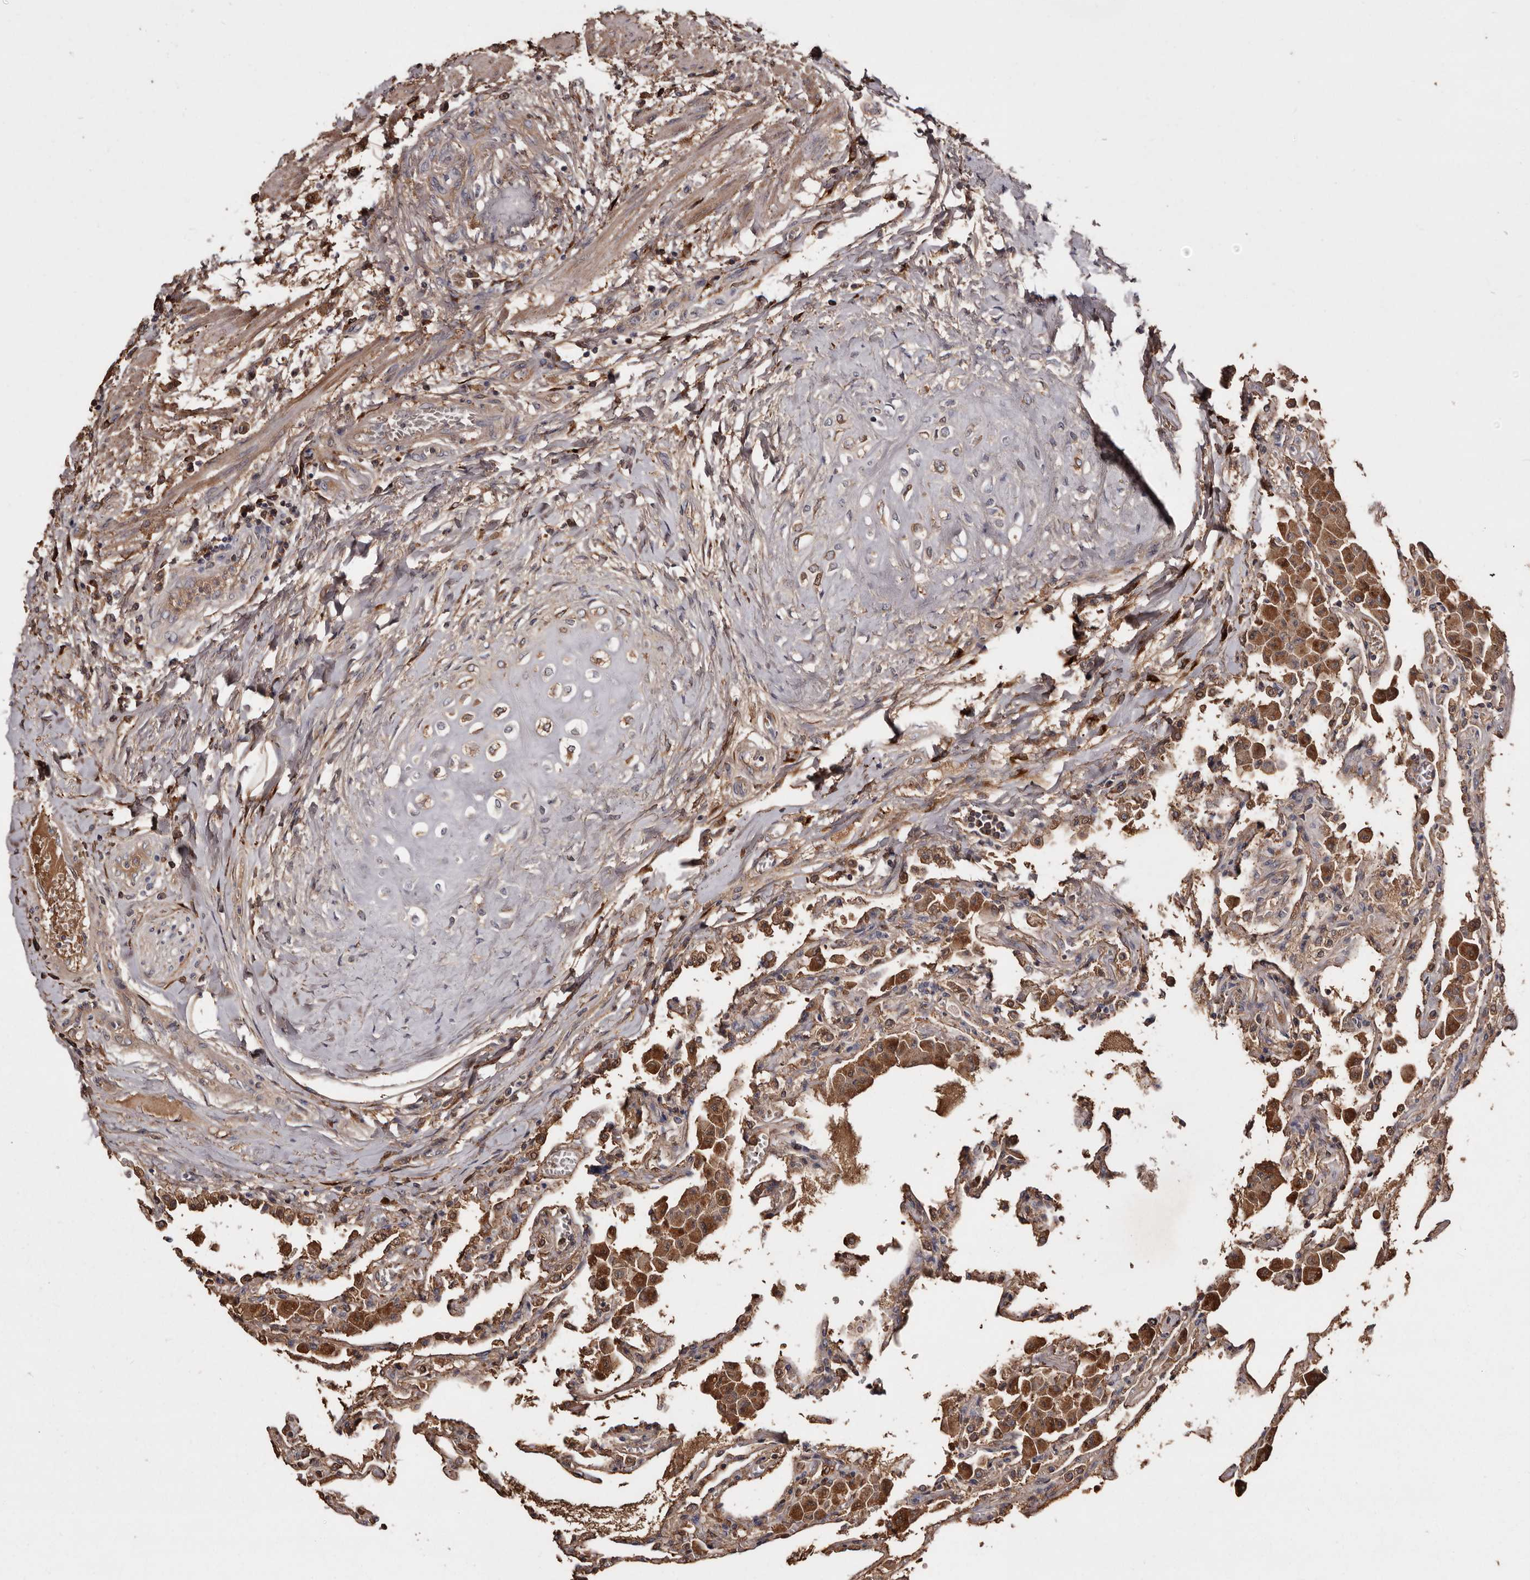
{"staining": {"intensity": "weak", "quantity": ">75%", "location": "cytoplasmic/membranous"}, "tissue": "lung", "cell_type": "Alveolar cells", "image_type": "normal", "snomed": [{"axis": "morphology", "description": "Normal tissue, NOS"}, {"axis": "topography", "description": "Bronchus"}, {"axis": "topography", "description": "Lung"}], "caption": "An immunohistochemistry (IHC) image of benign tissue is shown. Protein staining in brown labels weak cytoplasmic/membranous positivity in lung within alveolar cells.", "gene": "CYP1B1", "patient": {"sex": "female", "age": 49}}